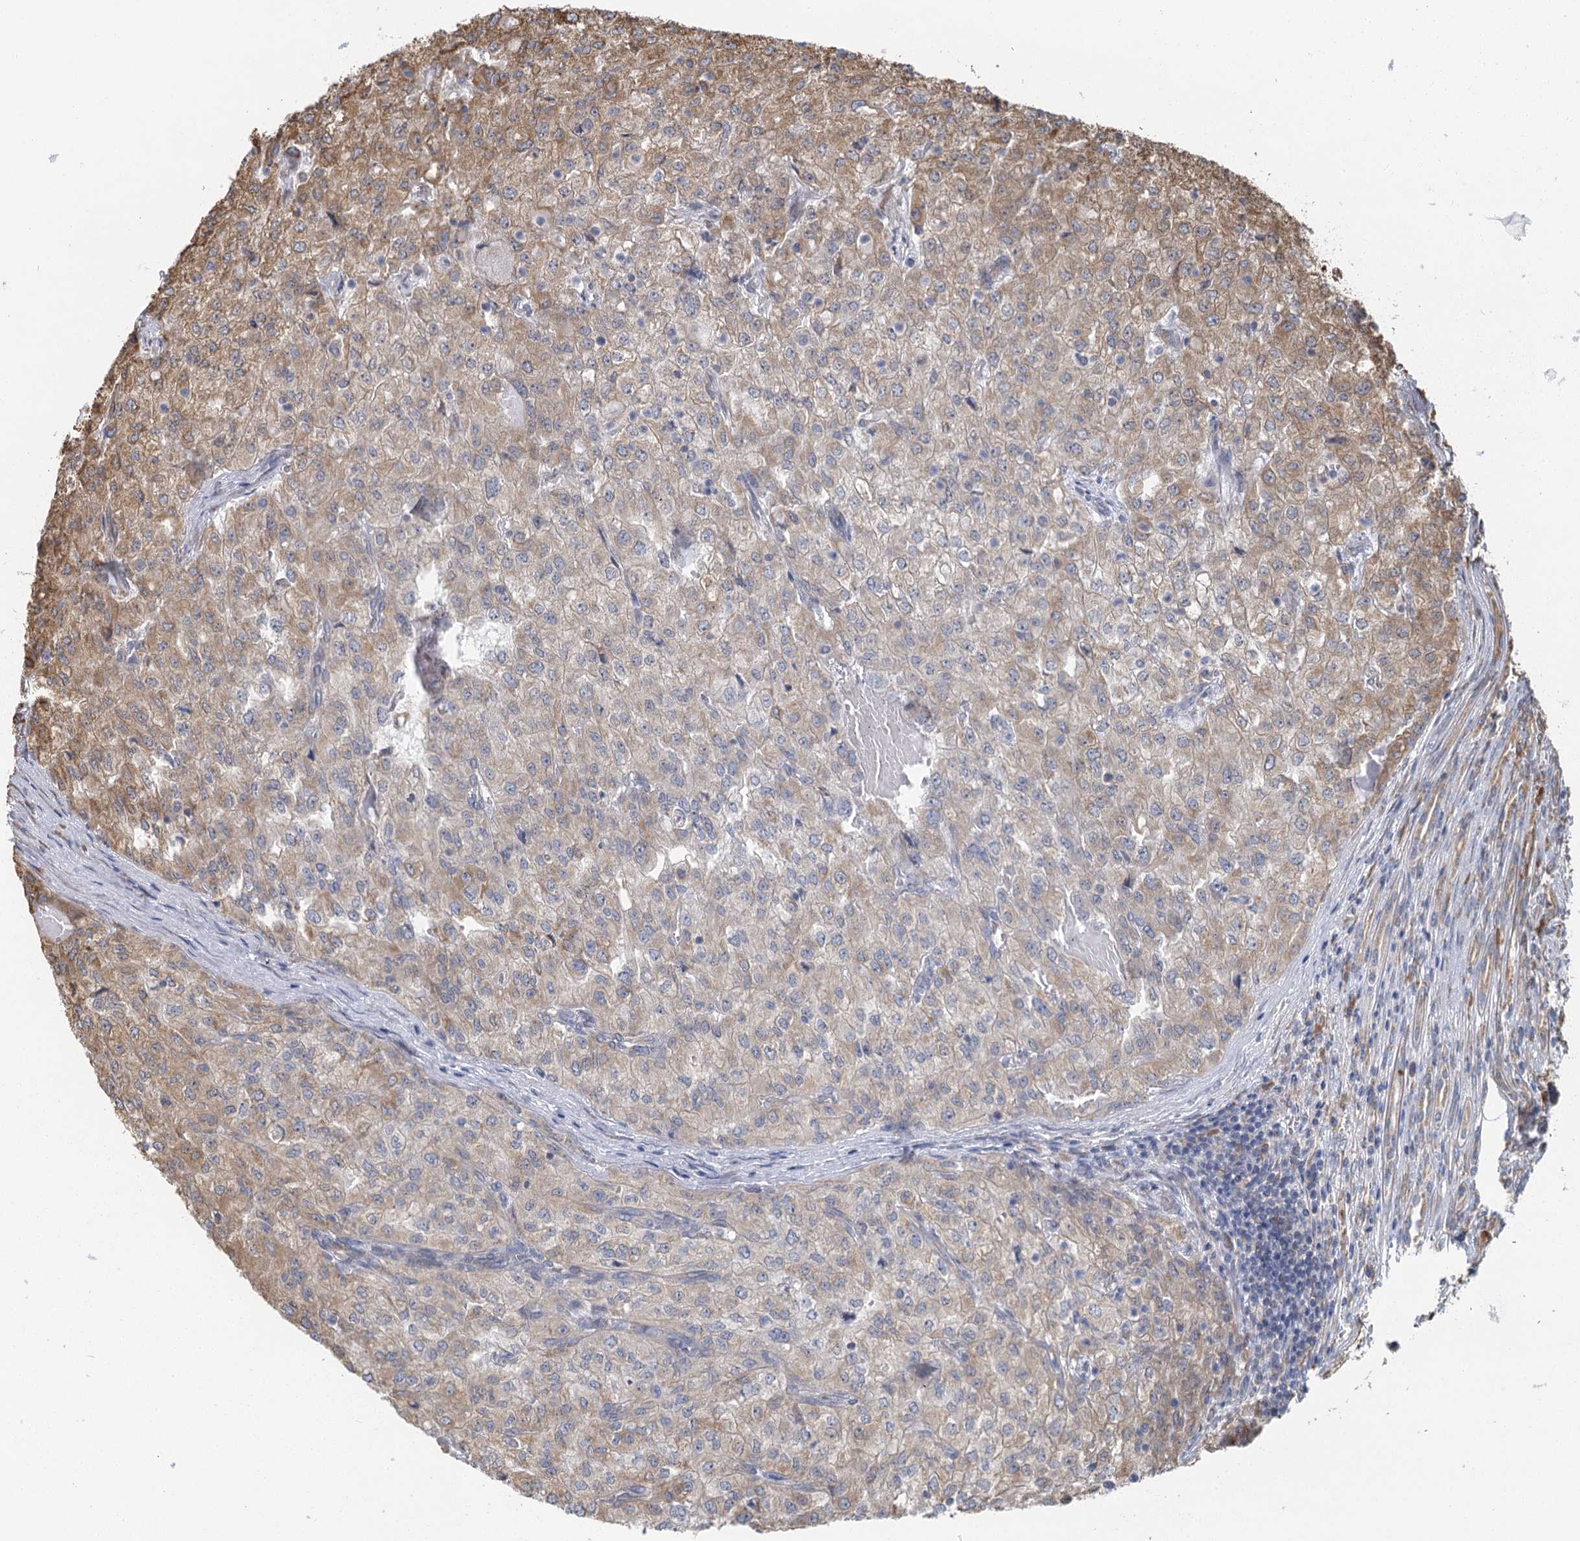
{"staining": {"intensity": "moderate", "quantity": "<25%", "location": "cytoplasmic/membranous"}, "tissue": "renal cancer", "cell_type": "Tumor cells", "image_type": "cancer", "snomed": [{"axis": "morphology", "description": "Adenocarcinoma, NOS"}, {"axis": "topography", "description": "Kidney"}], "caption": "This micrograph exhibits adenocarcinoma (renal) stained with immunohistochemistry to label a protein in brown. The cytoplasmic/membranous of tumor cells show moderate positivity for the protein. Nuclei are counter-stained blue.", "gene": "IL11RA", "patient": {"sex": "female", "age": 54}}